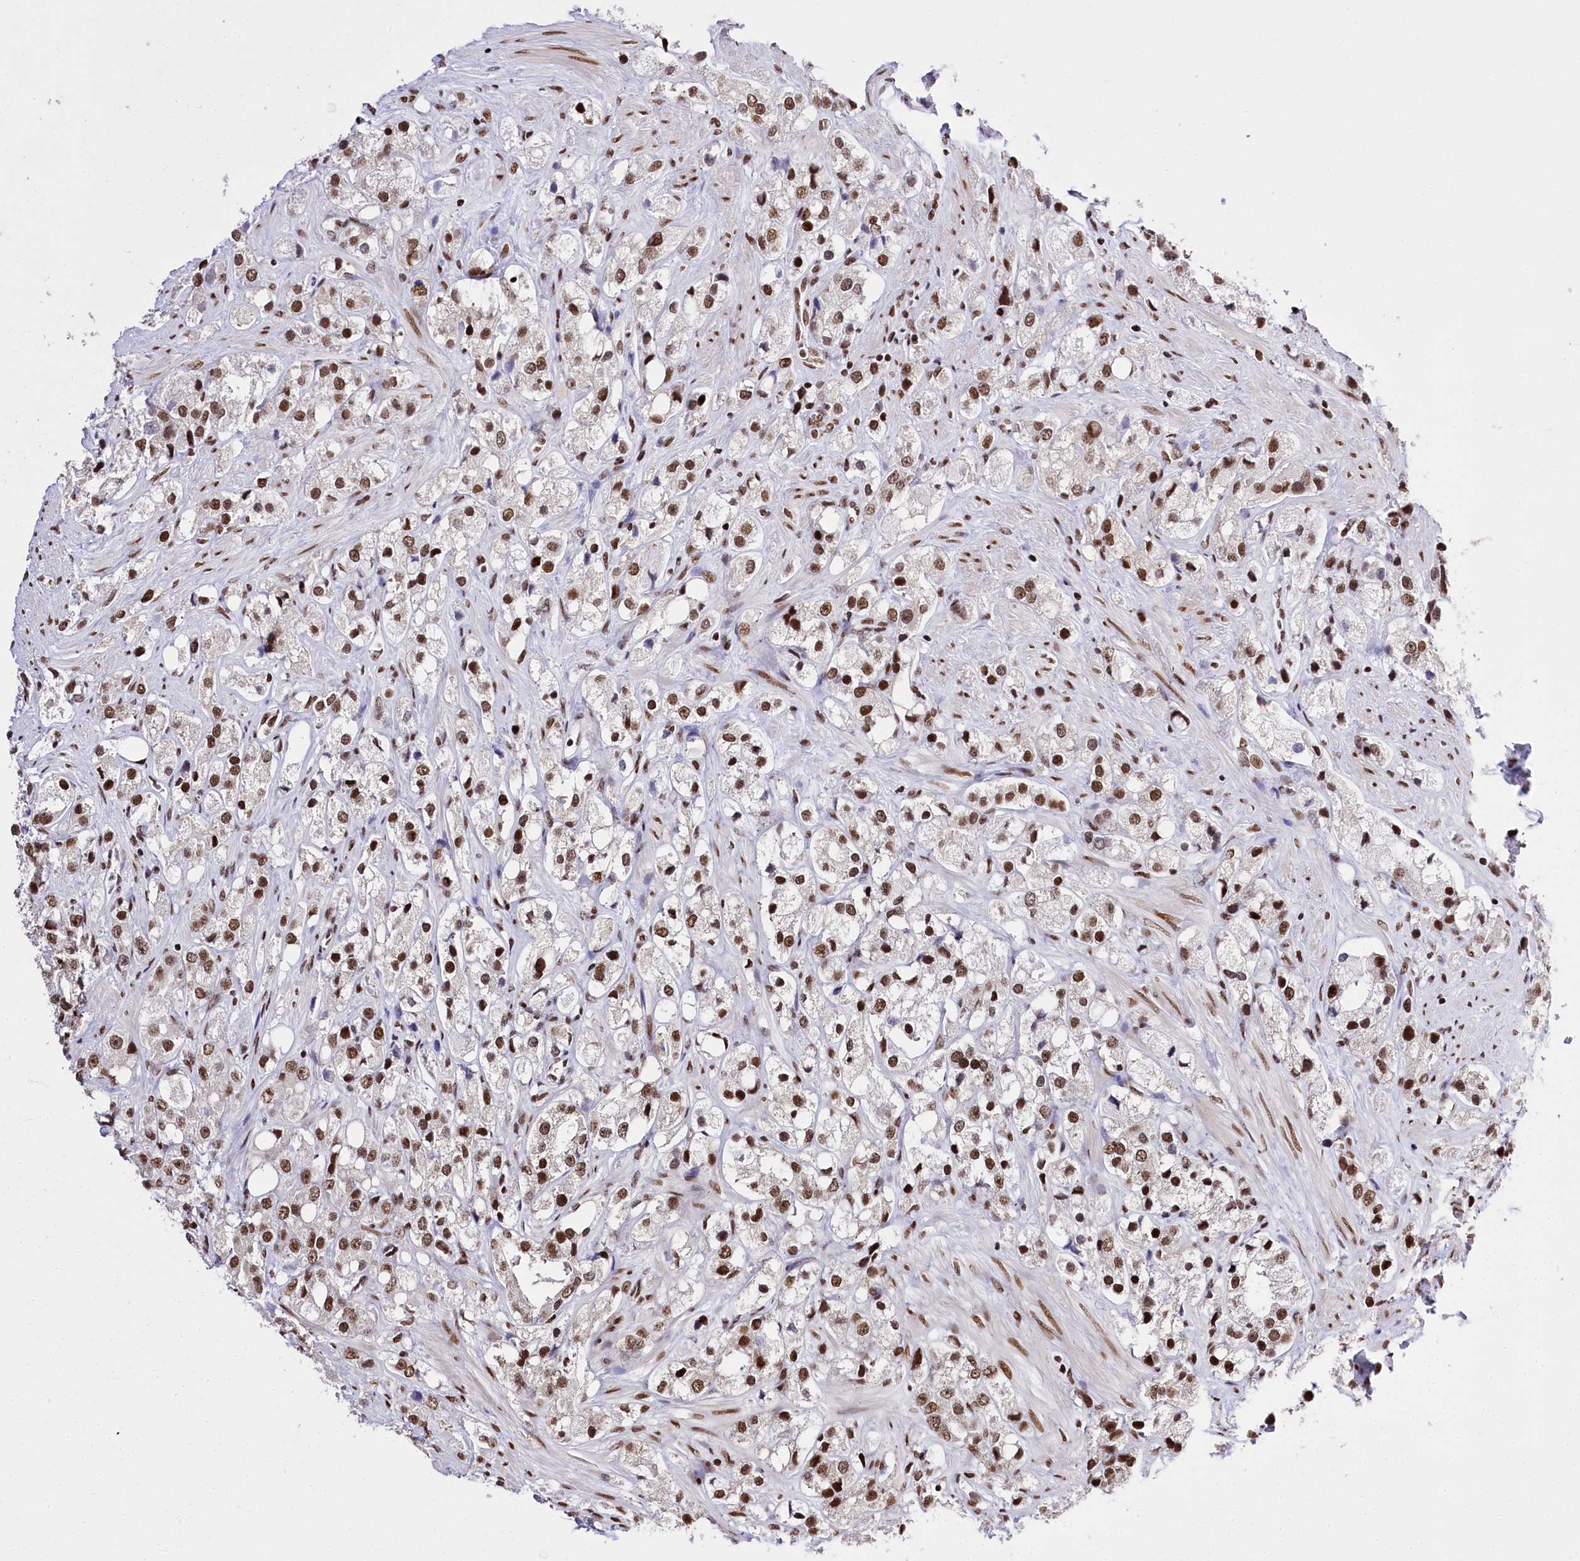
{"staining": {"intensity": "moderate", "quantity": ">75%", "location": "nuclear"}, "tissue": "prostate cancer", "cell_type": "Tumor cells", "image_type": "cancer", "snomed": [{"axis": "morphology", "description": "Adenocarcinoma, NOS"}, {"axis": "topography", "description": "Prostate"}], "caption": "Human prostate cancer (adenocarcinoma) stained with a brown dye displays moderate nuclear positive expression in approximately >75% of tumor cells.", "gene": "POU4F3", "patient": {"sex": "male", "age": 79}}